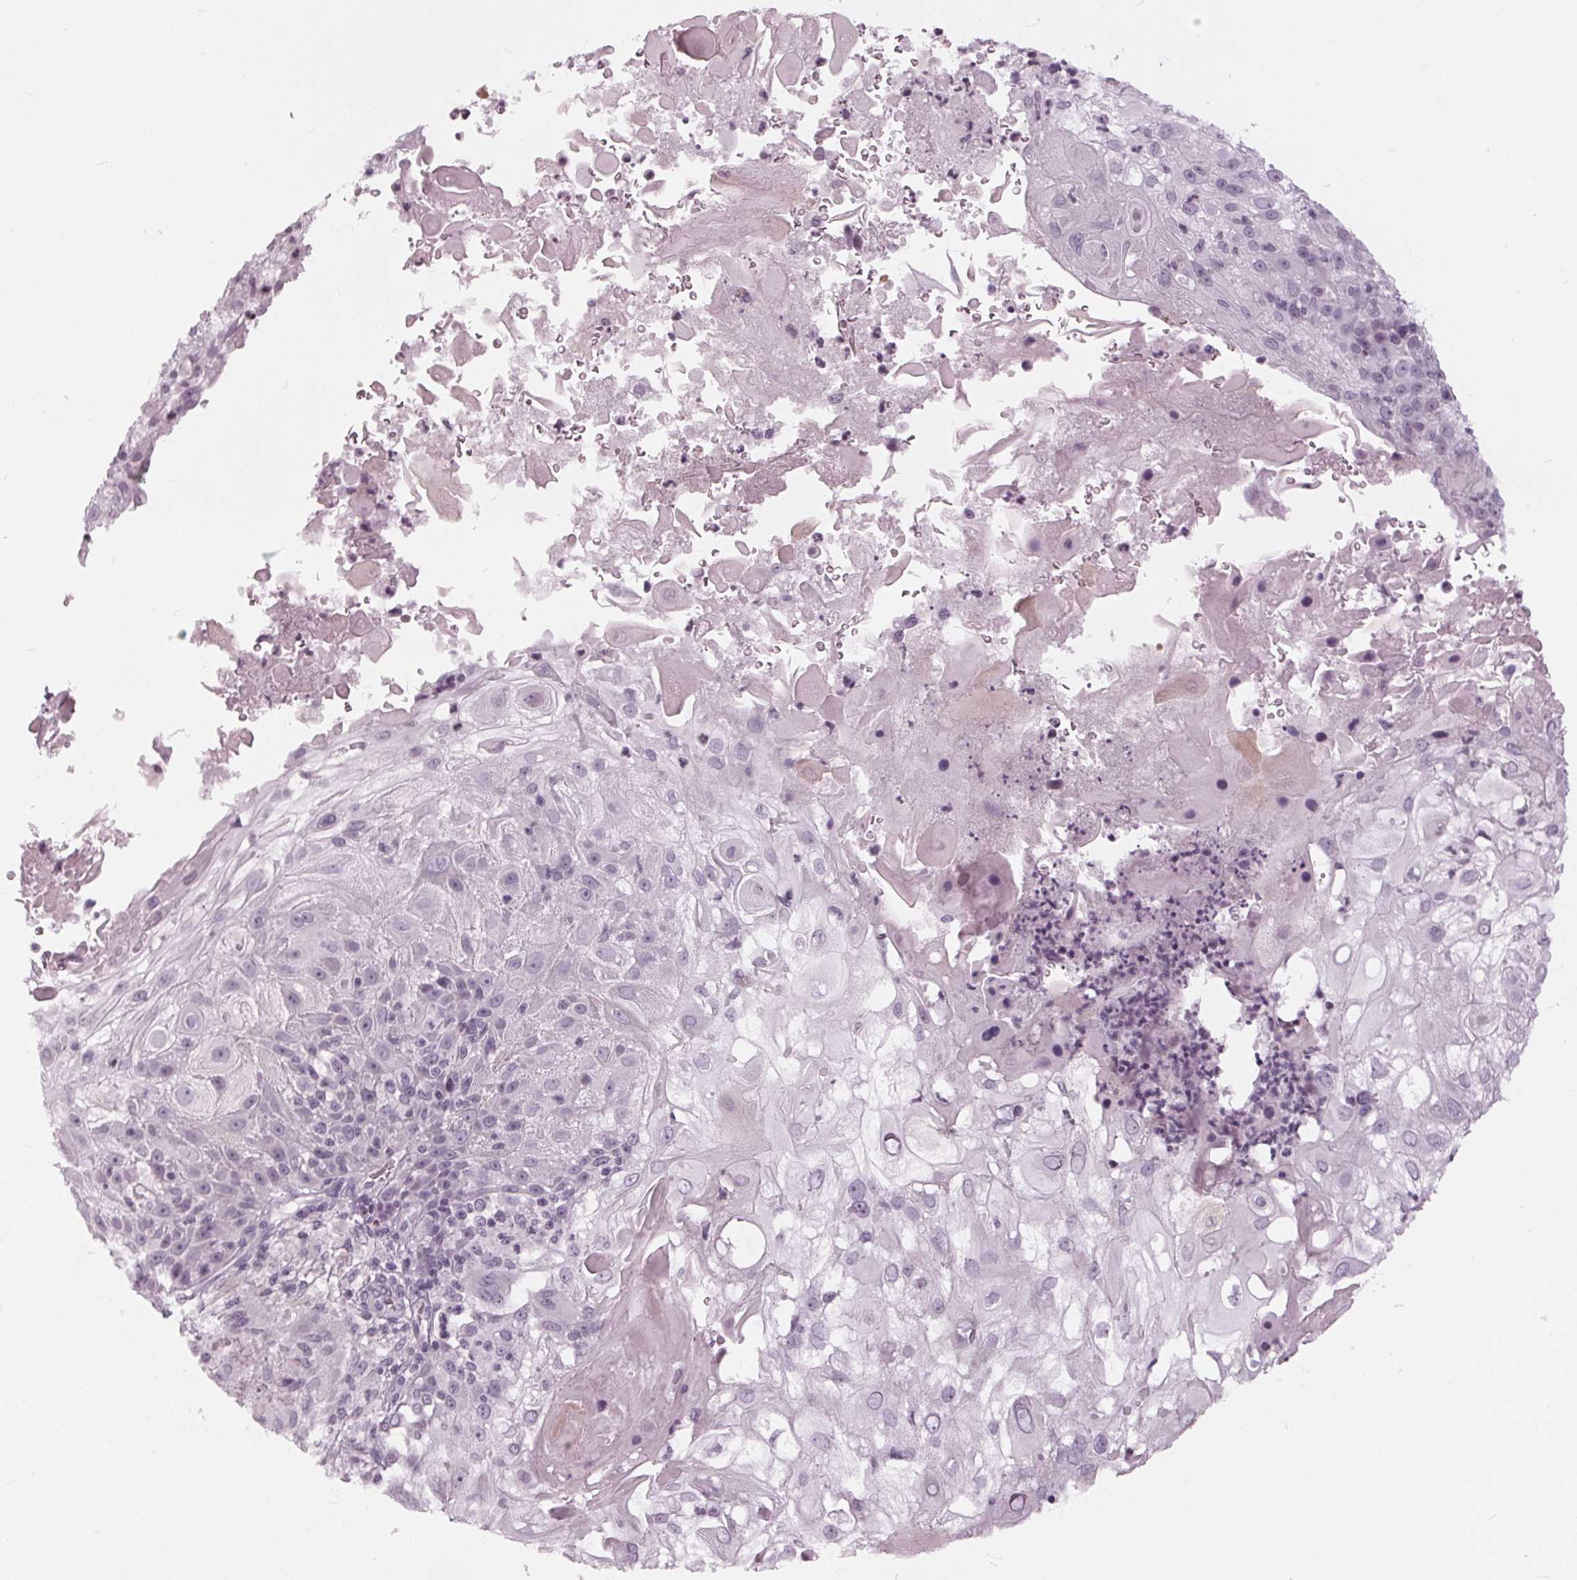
{"staining": {"intensity": "negative", "quantity": "none", "location": "none"}, "tissue": "skin cancer", "cell_type": "Tumor cells", "image_type": "cancer", "snomed": [{"axis": "morphology", "description": "Normal tissue, NOS"}, {"axis": "morphology", "description": "Squamous cell carcinoma, NOS"}, {"axis": "topography", "description": "Skin"}], "caption": "This is an immunohistochemistry (IHC) histopathology image of human skin cancer. There is no staining in tumor cells.", "gene": "SLC9A4", "patient": {"sex": "female", "age": 83}}